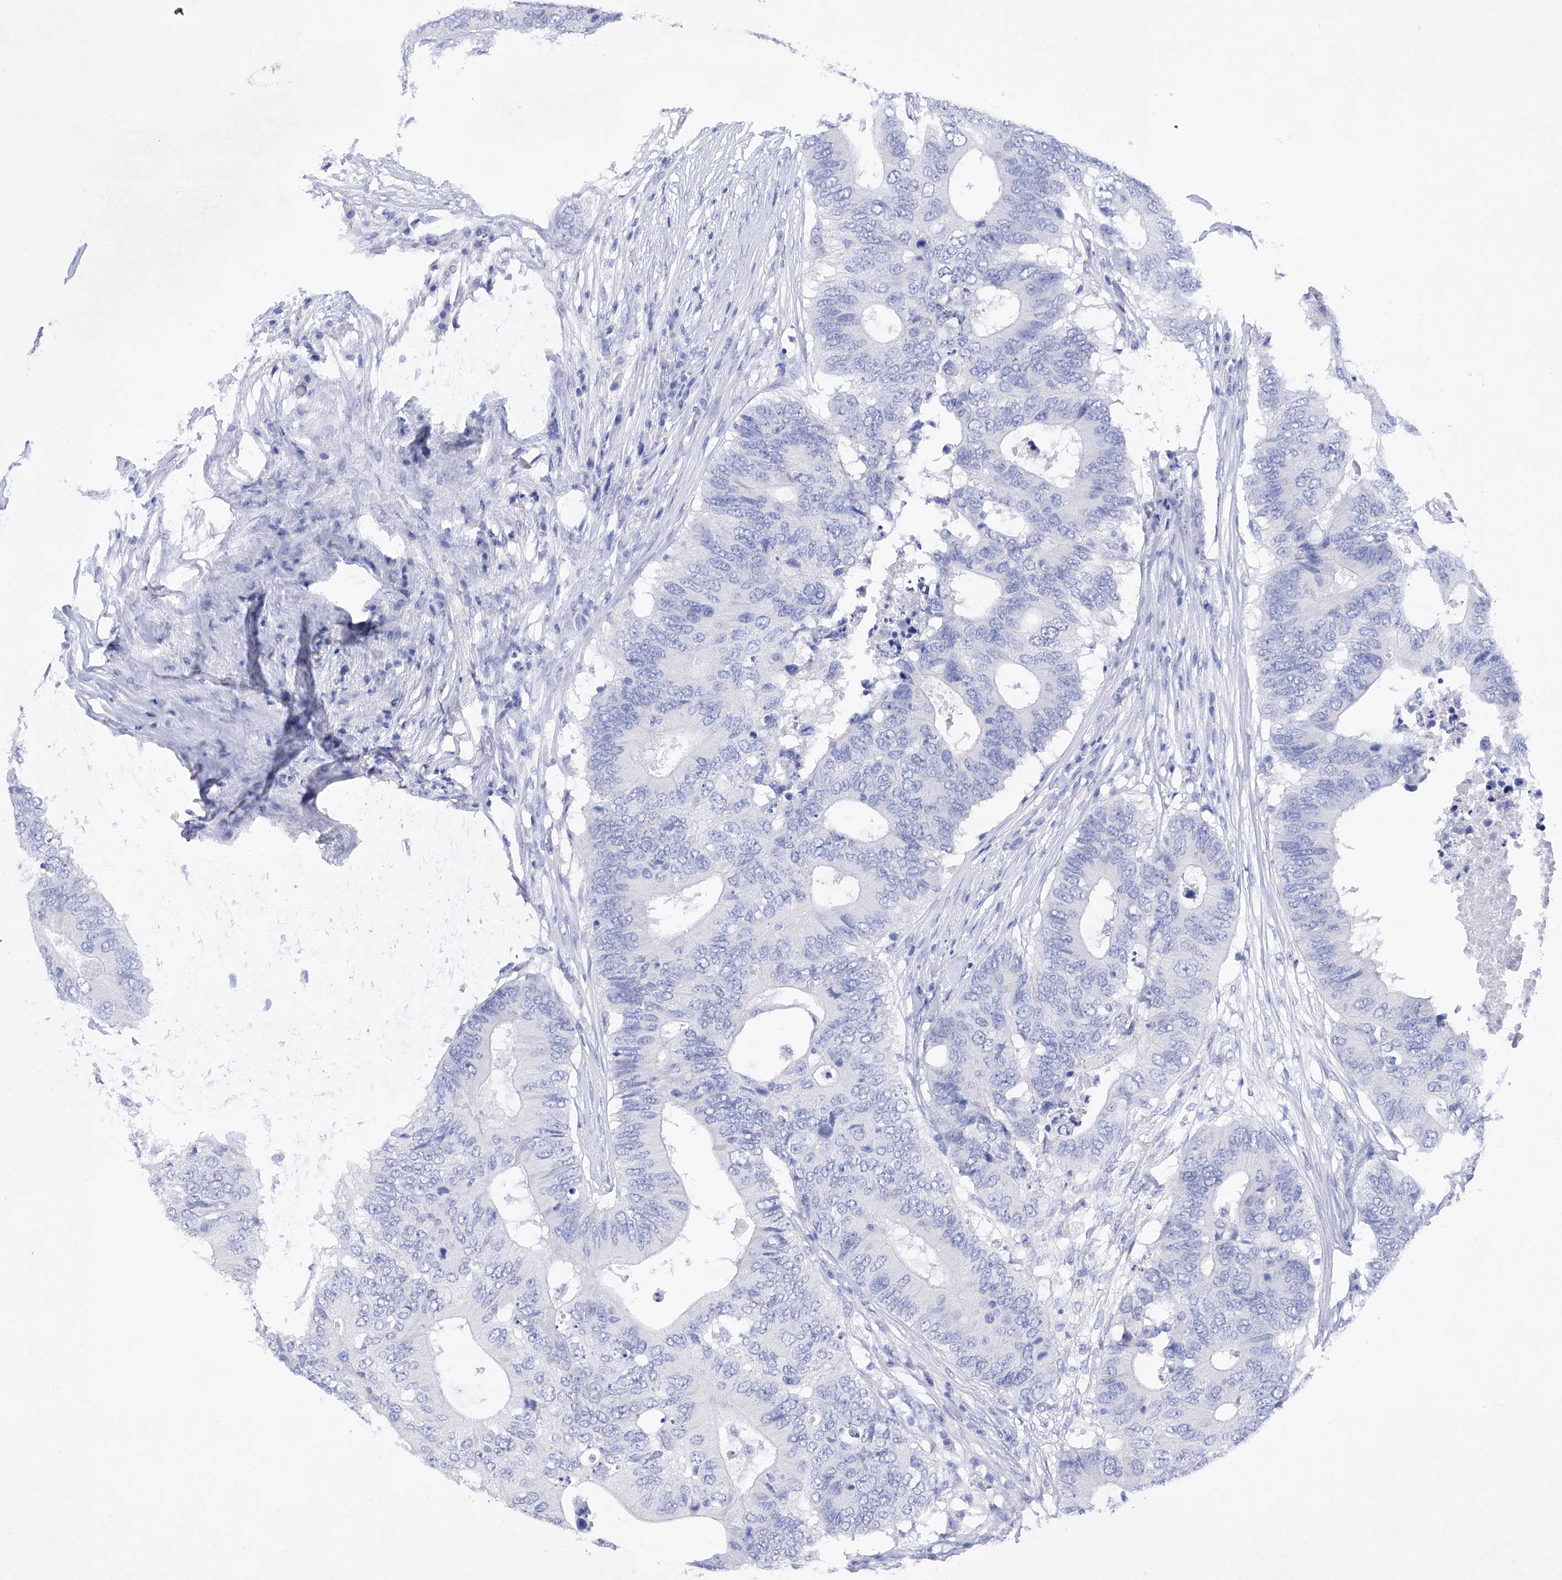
{"staining": {"intensity": "negative", "quantity": "none", "location": "none"}, "tissue": "colorectal cancer", "cell_type": "Tumor cells", "image_type": "cancer", "snomed": [{"axis": "morphology", "description": "Adenocarcinoma, NOS"}, {"axis": "topography", "description": "Colon"}], "caption": "IHC histopathology image of colorectal cancer (adenocarcinoma) stained for a protein (brown), which exhibits no staining in tumor cells.", "gene": "BARX2", "patient": {"sex": "male", "age": 71}}